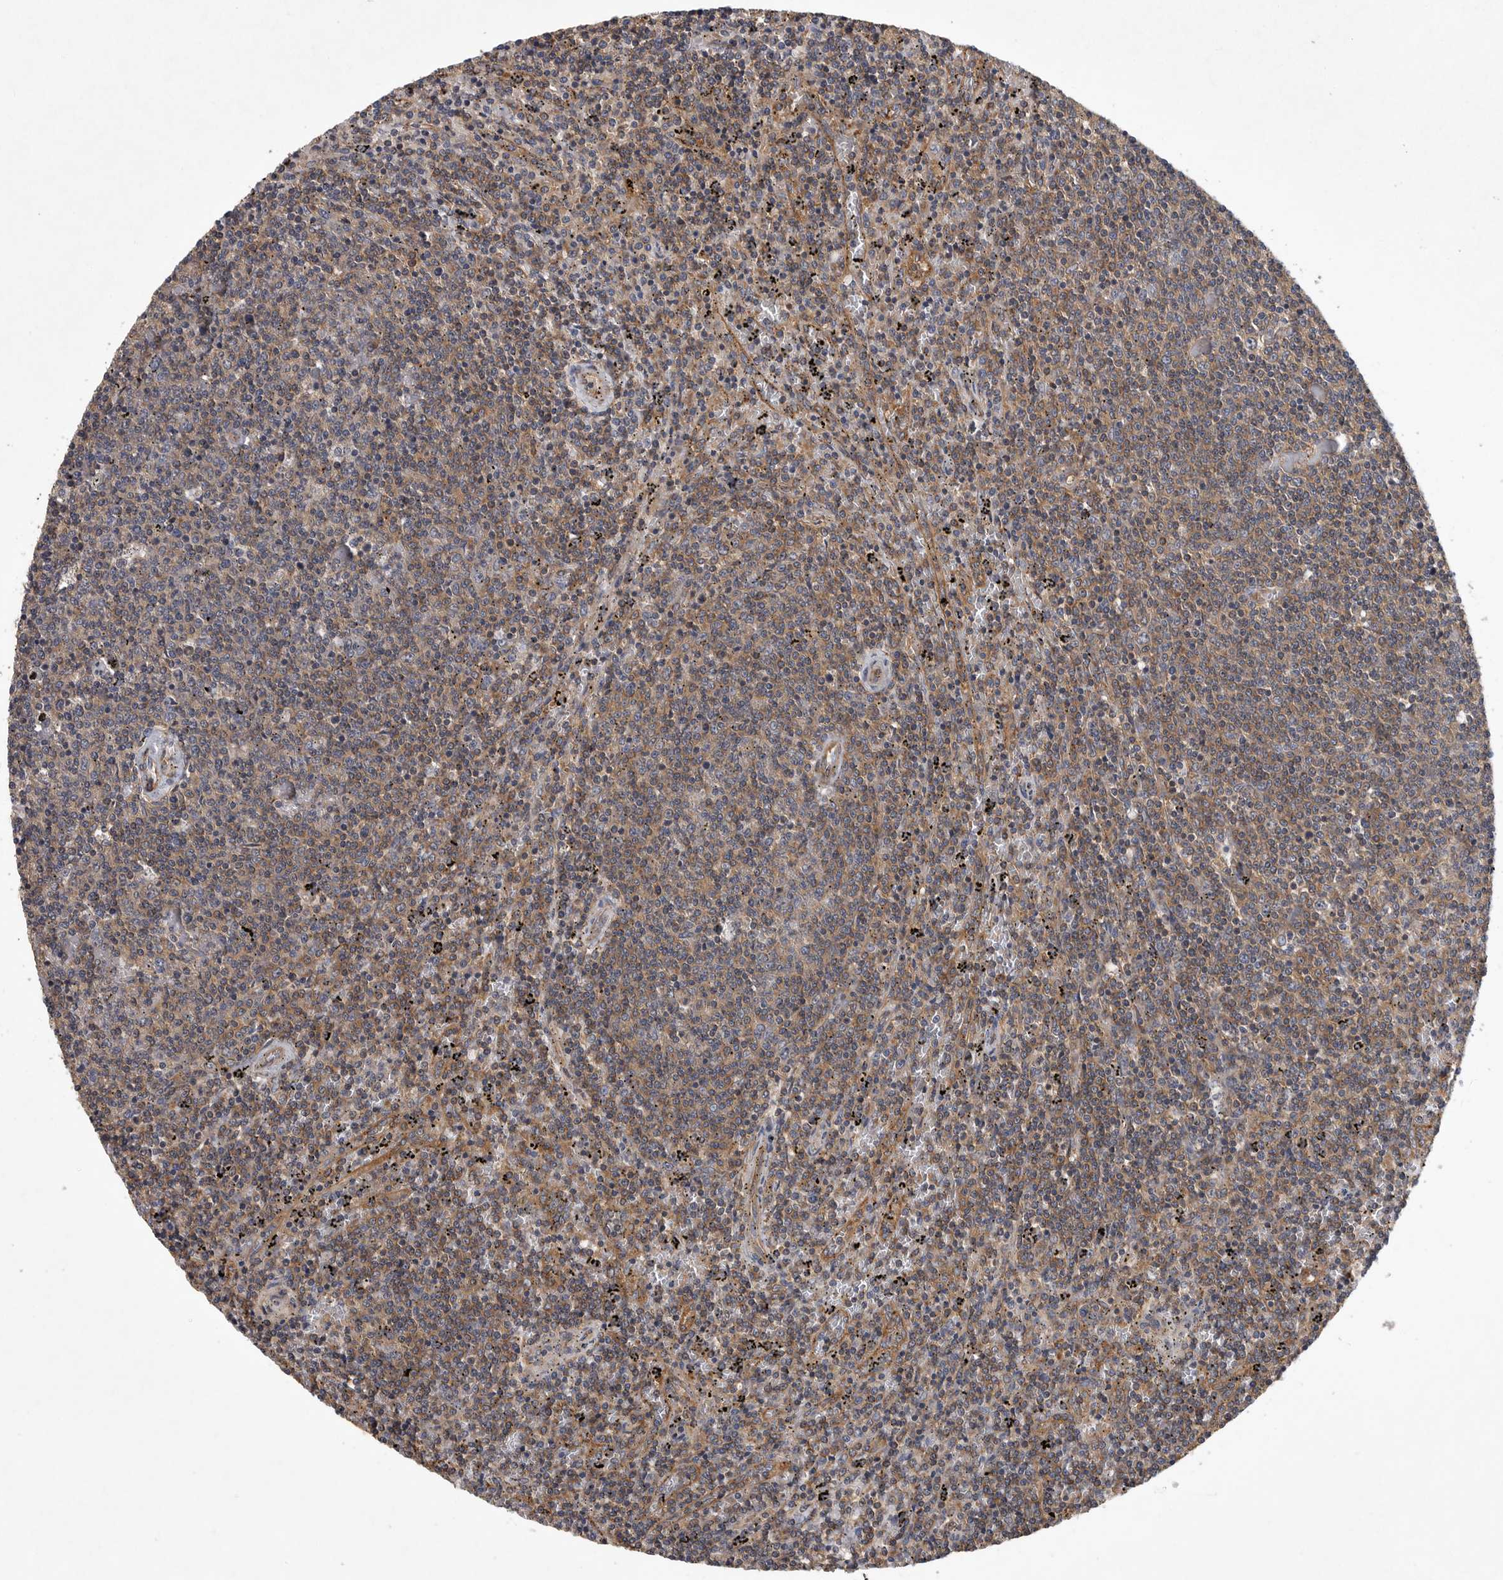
{"staining": {"intensity": "weak", "quantity": "25%-75%", "location": "cytoplasmic/membranous"}, "tissue": "lymphoma", "cell_type": "Tumor cells", "image_type": "cancer", "snomed": [{"axis": "morphology", "description": "Malignant lymphoma, non-Hodgkin's type, Low grade"}, {"axis": "topography", "description": "Spleen"}], "caption": "This is an image of IHC staining of lymphoma, which shows weak staining in the cytoplasmic/membranous of tumor cells.", "gene": "OXR1", "patient": {"sex": "female", "age": 50}}